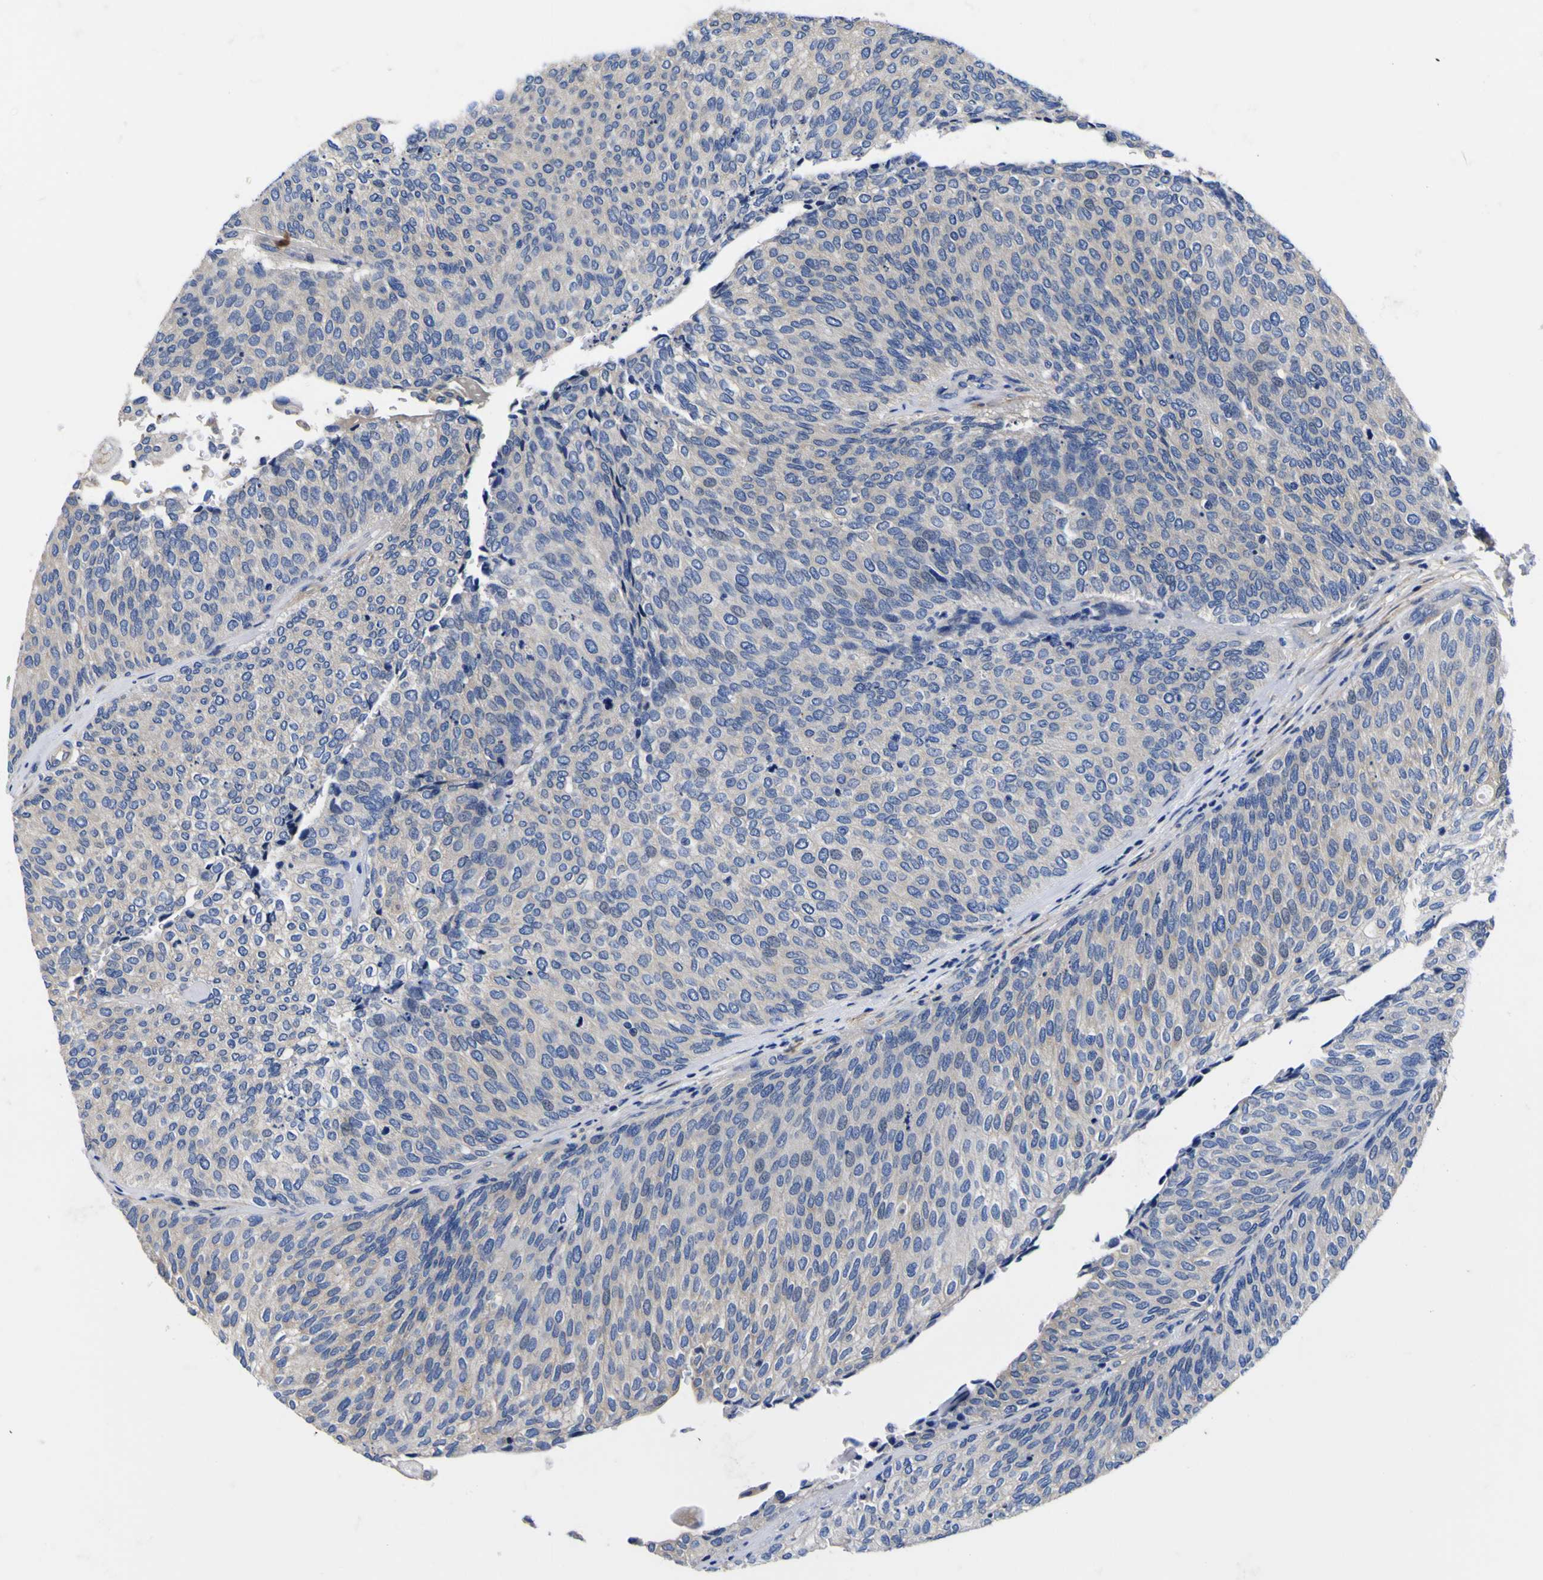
{"staining": {"intensity": "negative", "quantity": "none", "location": "none"}, "tissue": "urothelial cancer", "cell_type": "Tumor cells", "image_type": "cancer", "snomed": [{"axis": "morphology", "description": "Urothelial carcinoma, Low grade"}, {"axis": "topography", "description": "Urinary bladder"}], "caption": "Micrograph shows no protein staining in tumor cells of low-grade urothelial carcinoma tissue. Nuclei are stained in blue.", "gene": "VASN", "patient": {"sex": "female", "age": 79}}